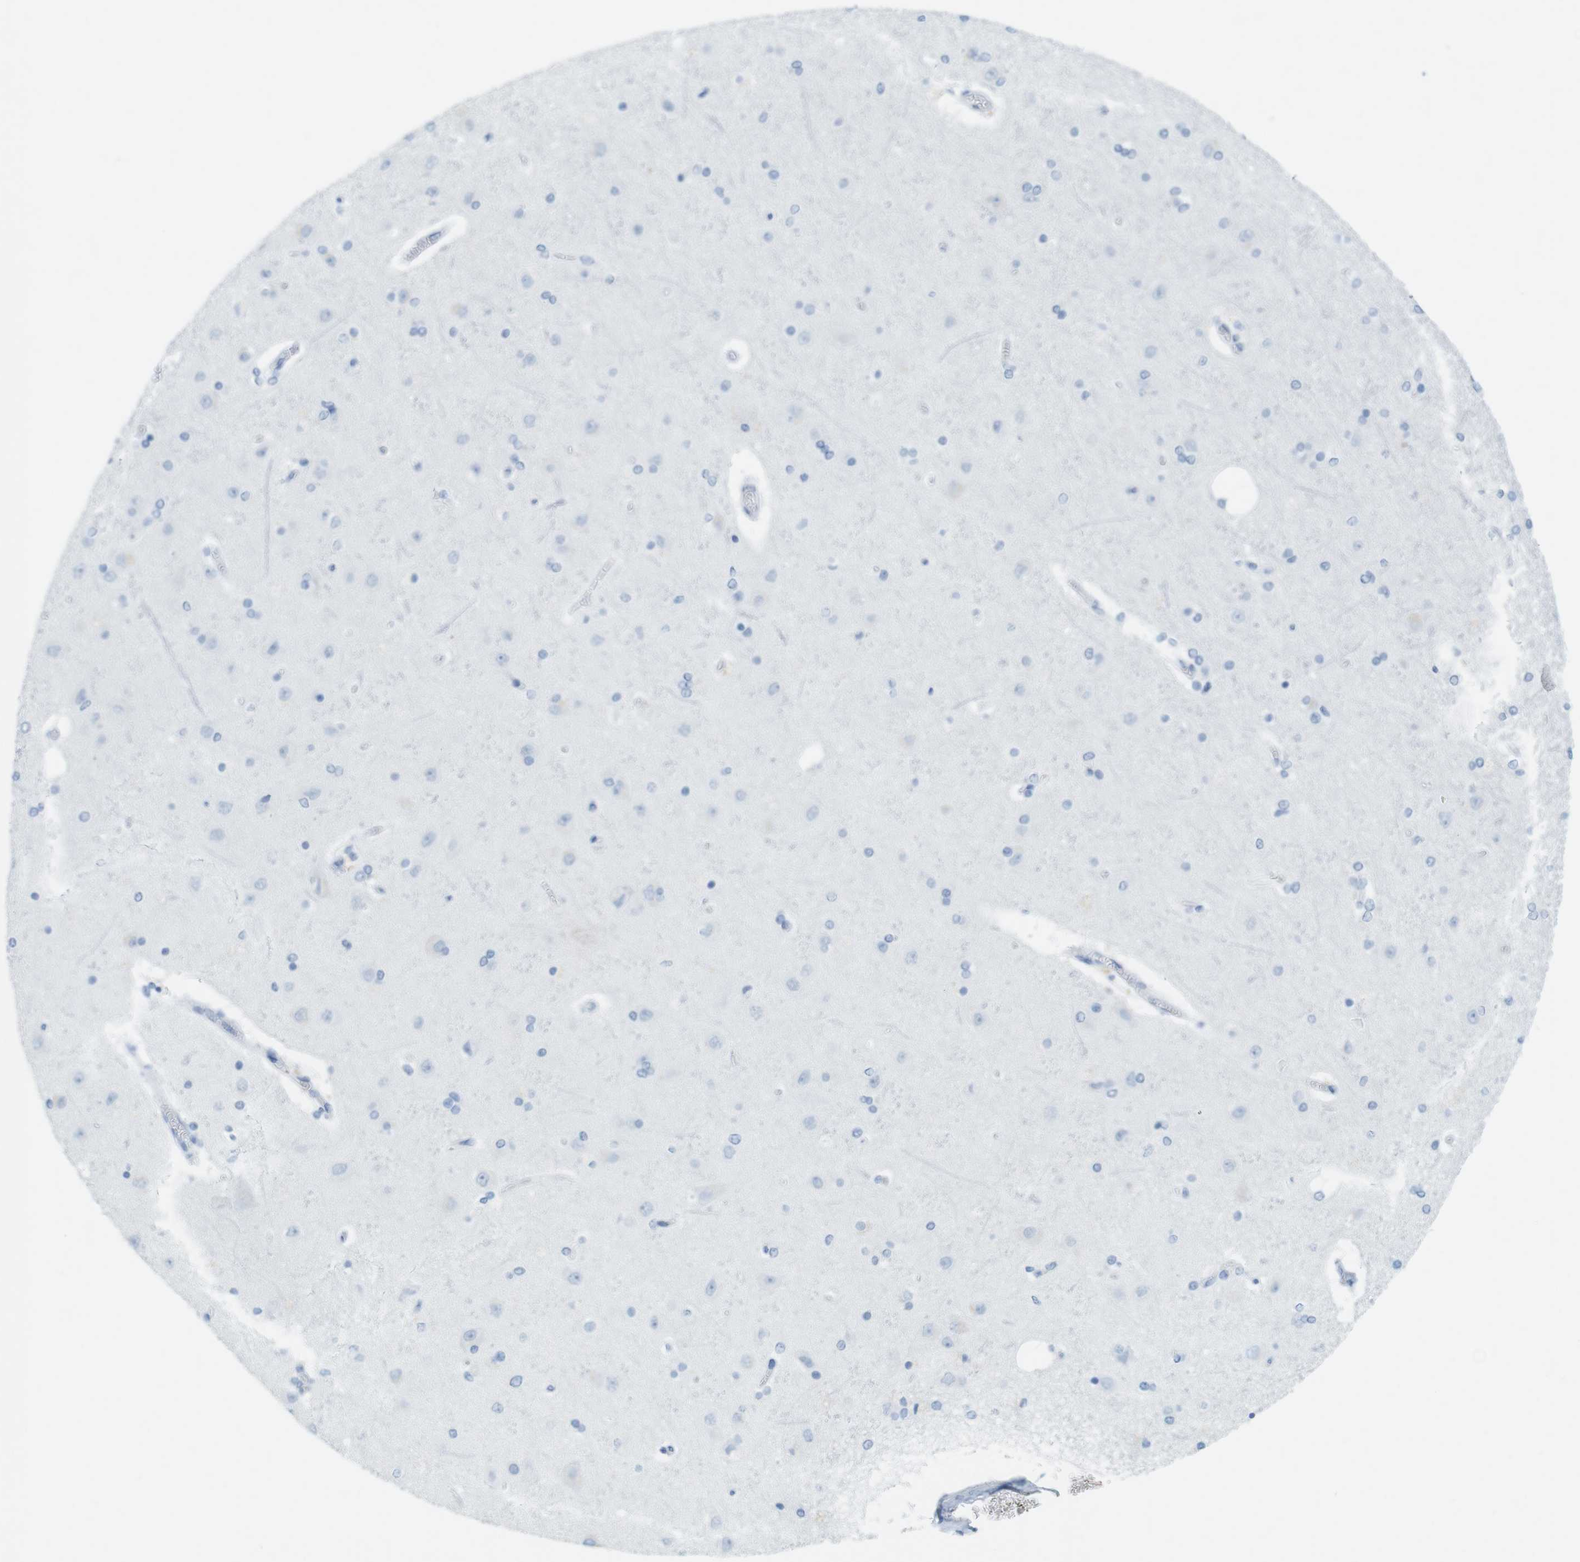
{"staining": {"intensity": "negative", "quantity": "none", "location": "none"}, "tissue": "cerebral cortex", "cell_type": "Endothelial cells", "image_type": "normal", "snomed": [{"axis": "morphology", "description": "Normal tissue, NOS"}, {"axis": "topography", "description": "Cerebral cortex"}], "caption": "An immunohistochemistry (IHC) histopathology image of unremarkable cerebral cortex is shown. There is no staining in endothelial cells of cerebral cortex.", "gene": "TNNT2", "patient": {"sex": "female", "age": 54}}